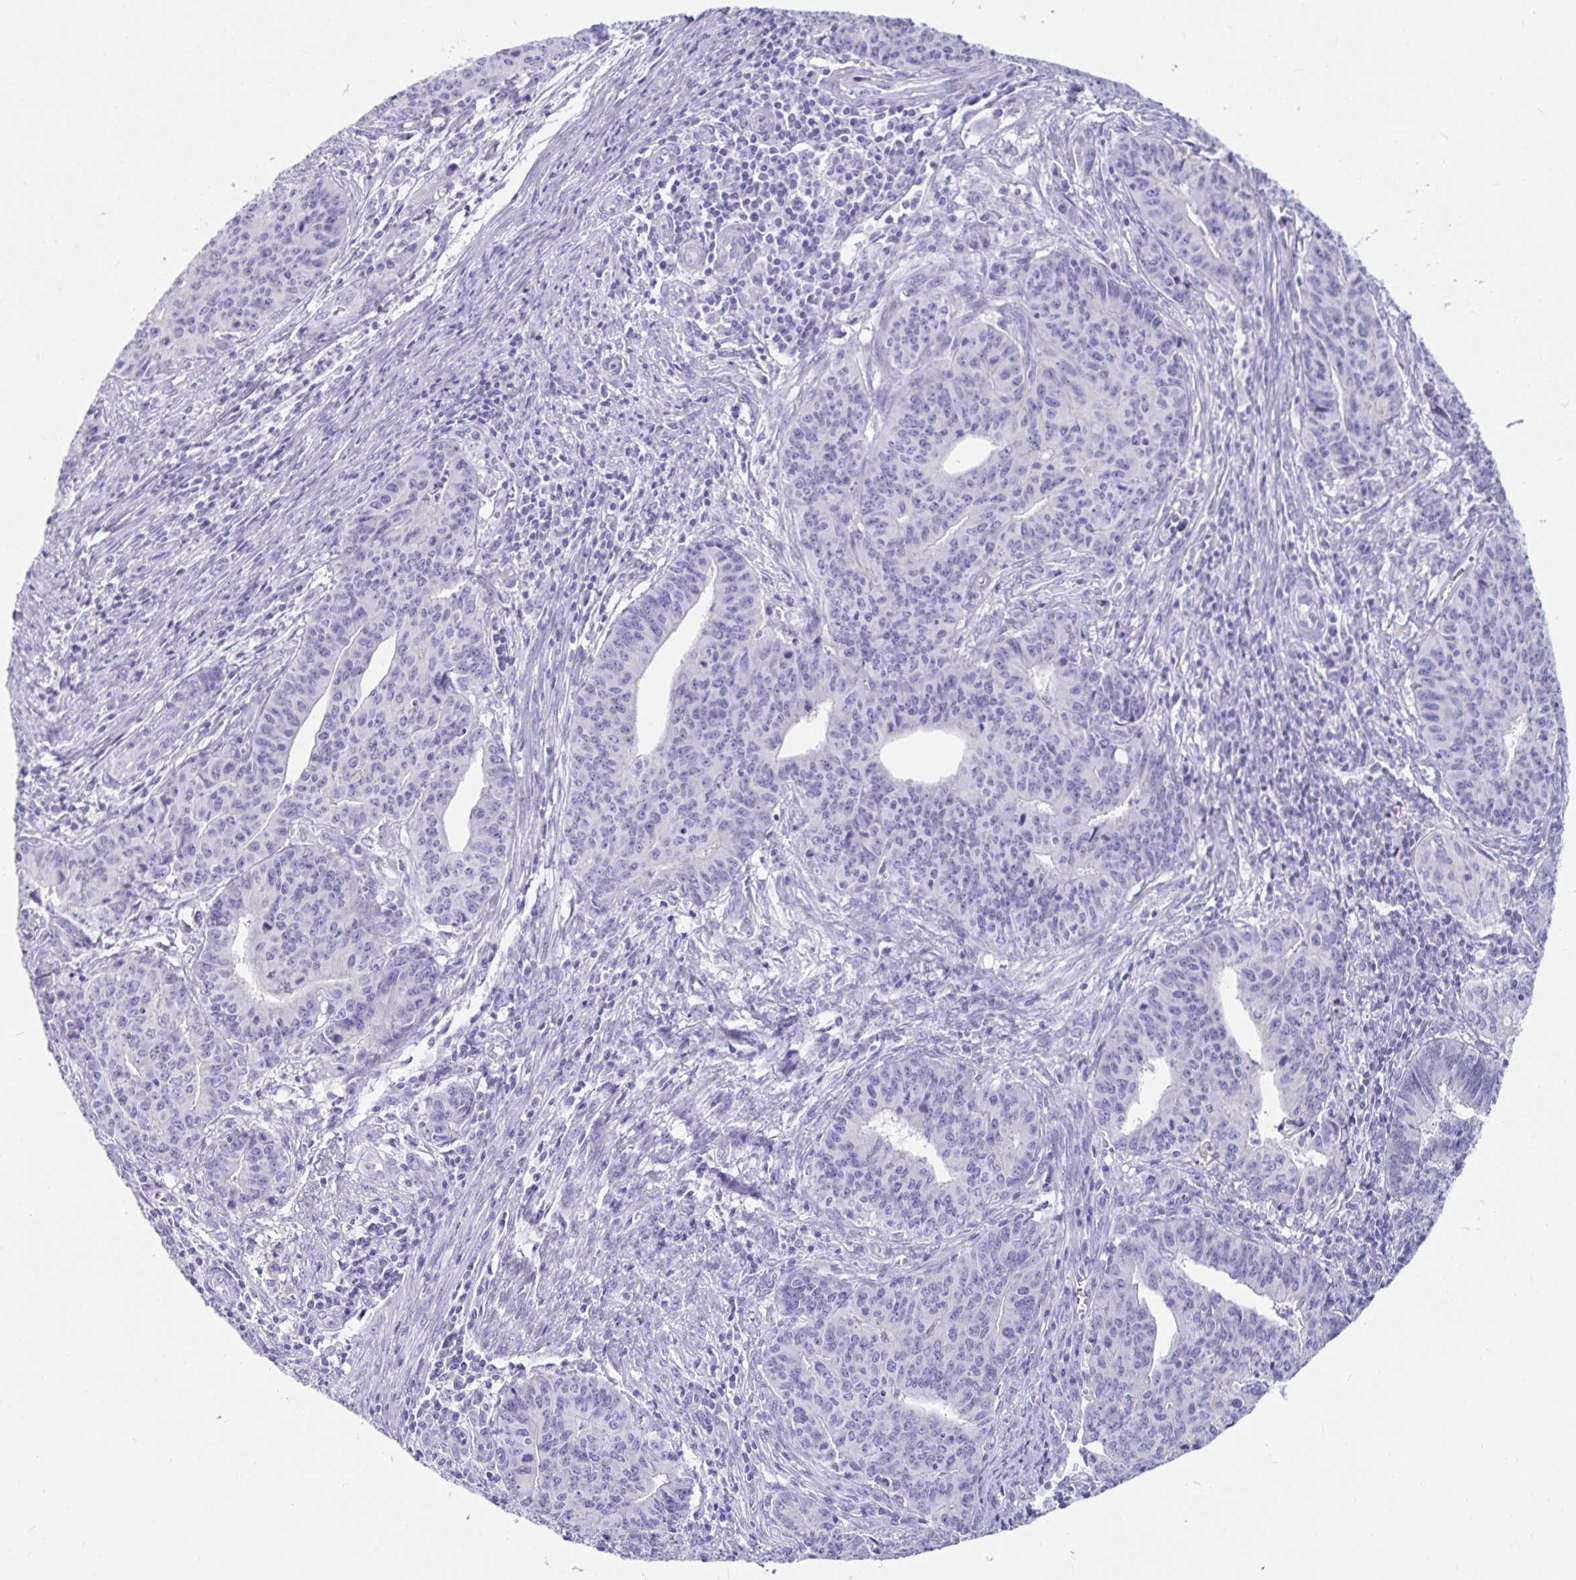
{"staining": {"intensity": "negative", "quantity": "none", "location": "none"}, "tissue": "endometrial cancer", "cell_type": "Tumor cells", "image_type": "cancer", "snomed": [{"axis": "morphology", "description": "Adenocarcinoma, NOS"}, {"axis": "topography", "description": "Endometrium"}], "caption": "Endometrial adenocarcinoma was stained to show a protein in brown. There is no significant expression in tumor cells.", "gene": "ZPBP2", "patient": {"sex": "female", "age": 59}}